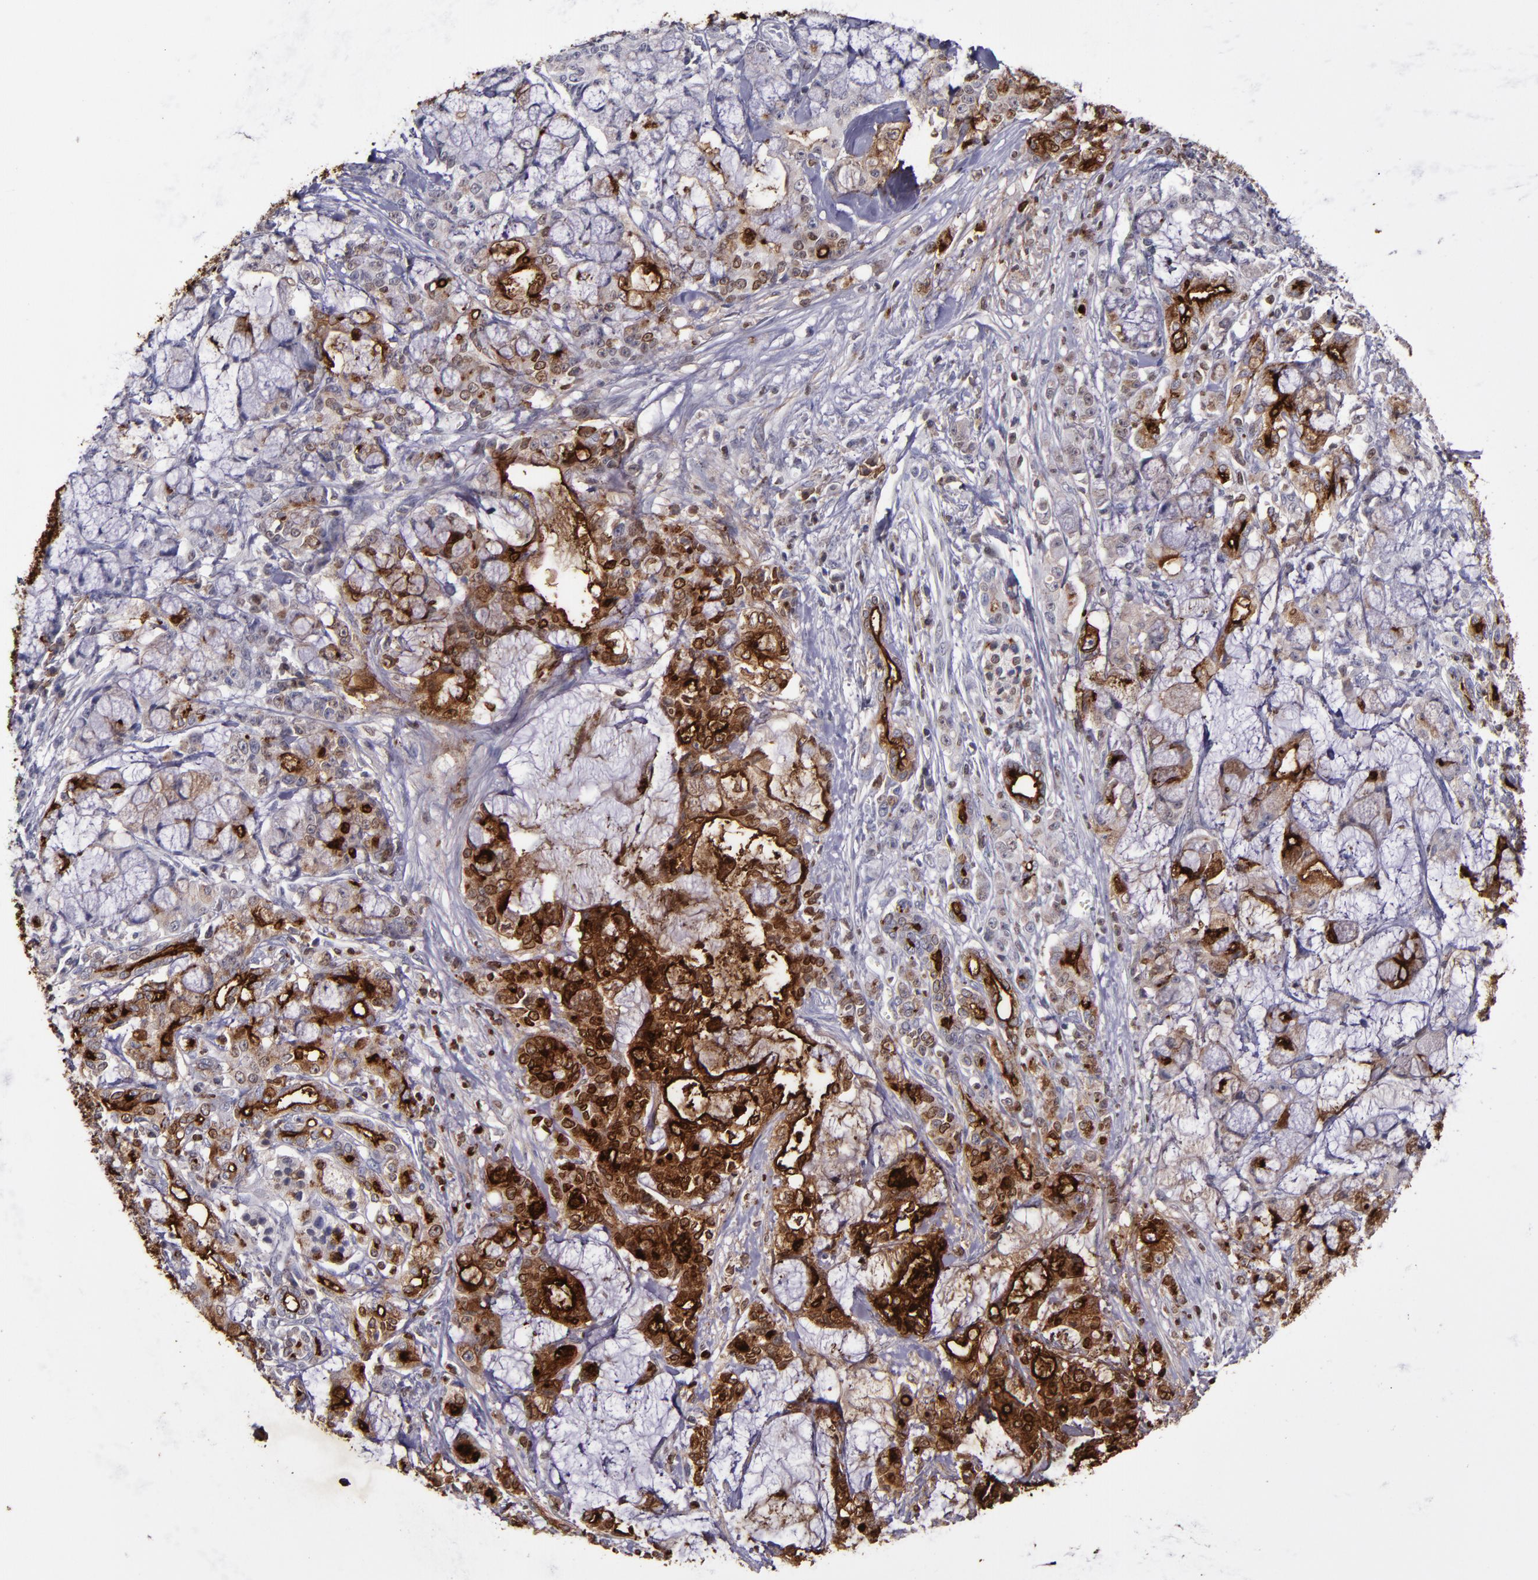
{"staining": {"intensity": "strong", "quantity": ">75%", "location": "cytoplasmic/membranous"}, "tissue": "pancreatic cancer", "cell_type": "Tumor cells", "image_type": "cancer", "snomed": [{"axis": "morphology", "description": "Adenocarcinoma, NOS"}, {"axis": "topography", "description": "Pancreas"}], "caption": "Tumor cells exhibit high levels of strong cytoplasmic/membranous expression in about >75% of cells in human adenocarcinoma (pancreatic).", "gene": "MFGE8", "patient": {"sex": "female", "age": 73}}